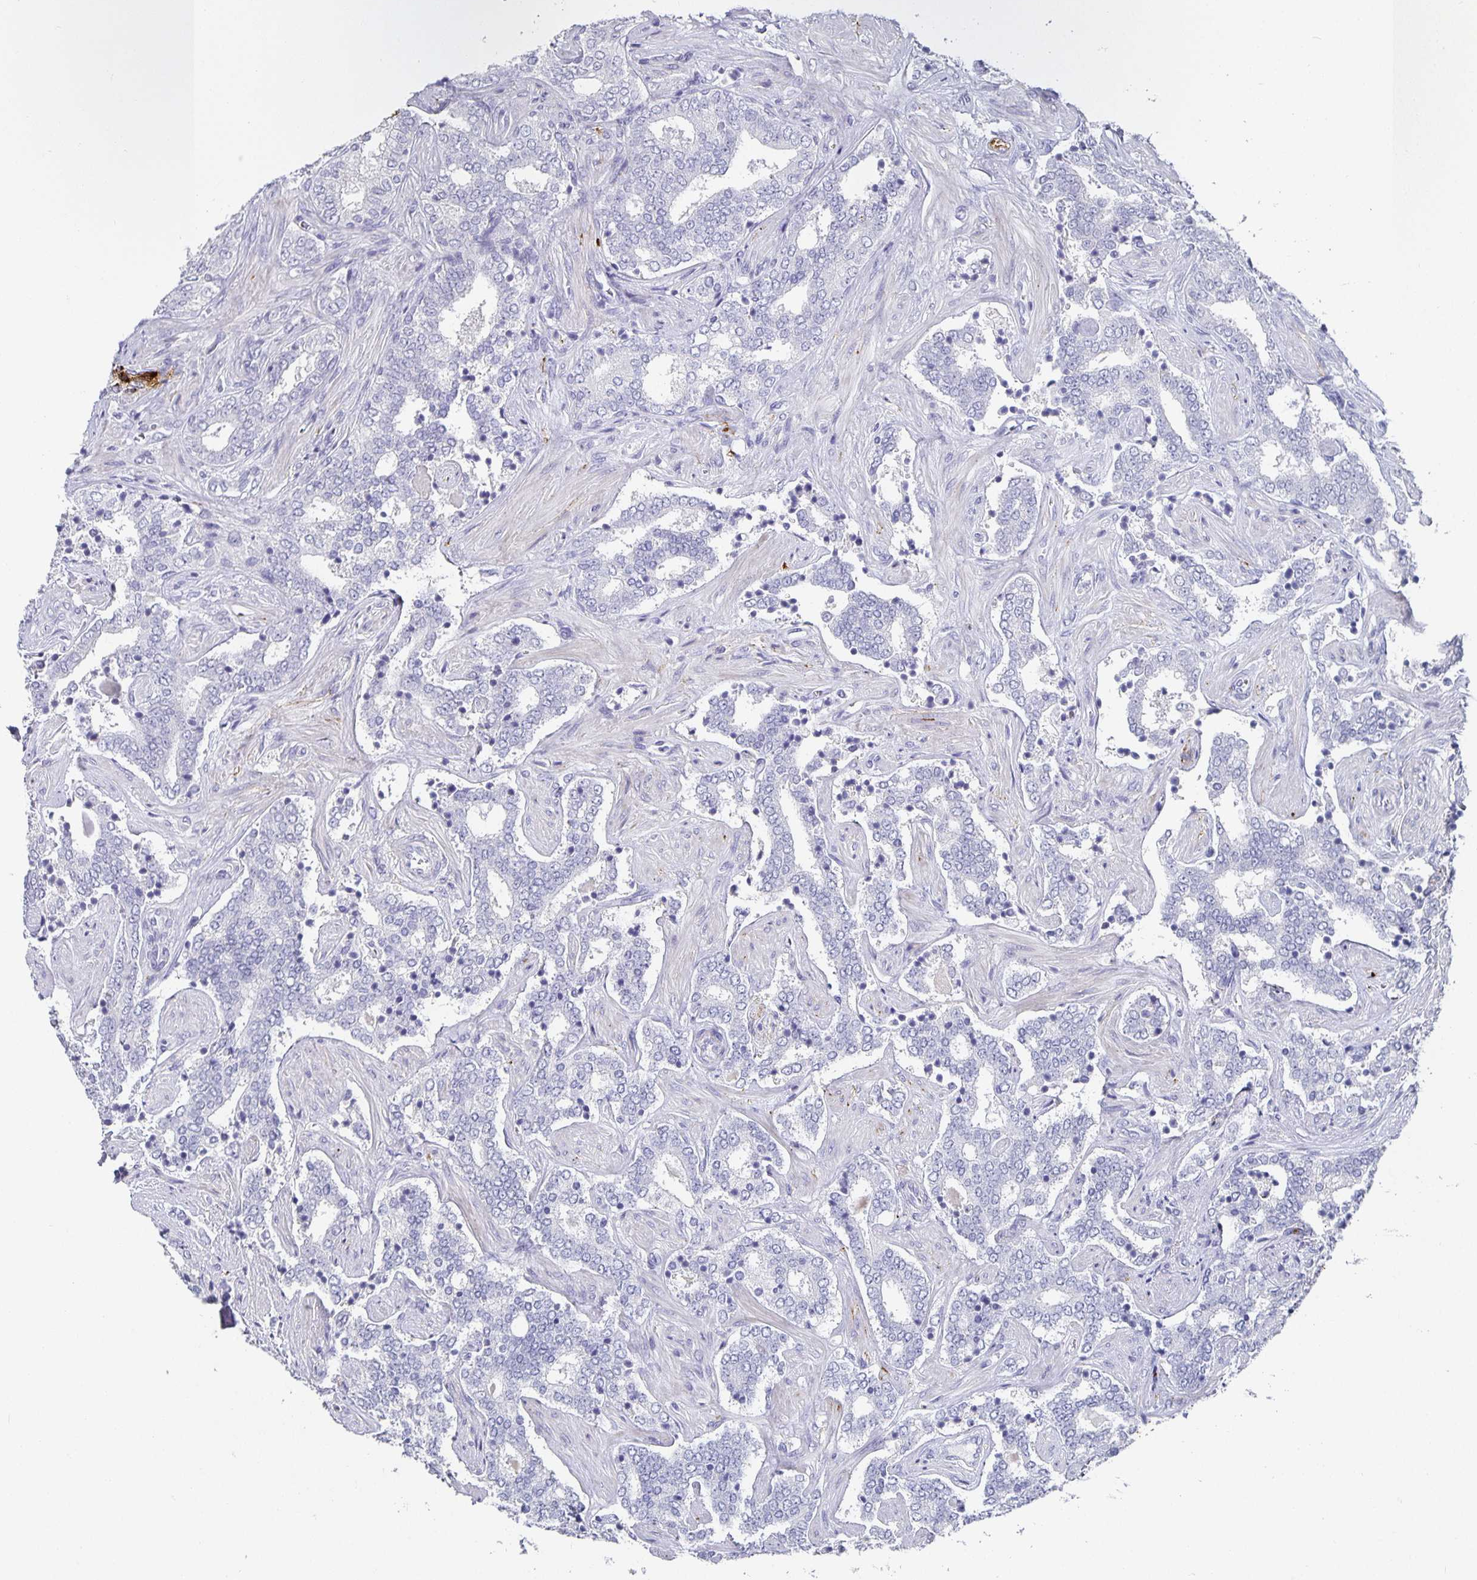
{"staining": {"intensity": "negative", "quantity": "none", "location": "none"}, "tissue": "prostate cancer", "cell_type": "Tumor cells", "image_type": "cancer", "snomed": [{"axis": "morphology", "description": "Adenocarcinoma, High grade"}, {"axis": "topography", "description": "Prostate"}], "caption": "Prostate high-grade adenocarcinoma was stained to show a protein in brown. There is no significant staining in tumor cells.", "gene": "CHGA", "patient": {"sex": "male", "age": 60}}